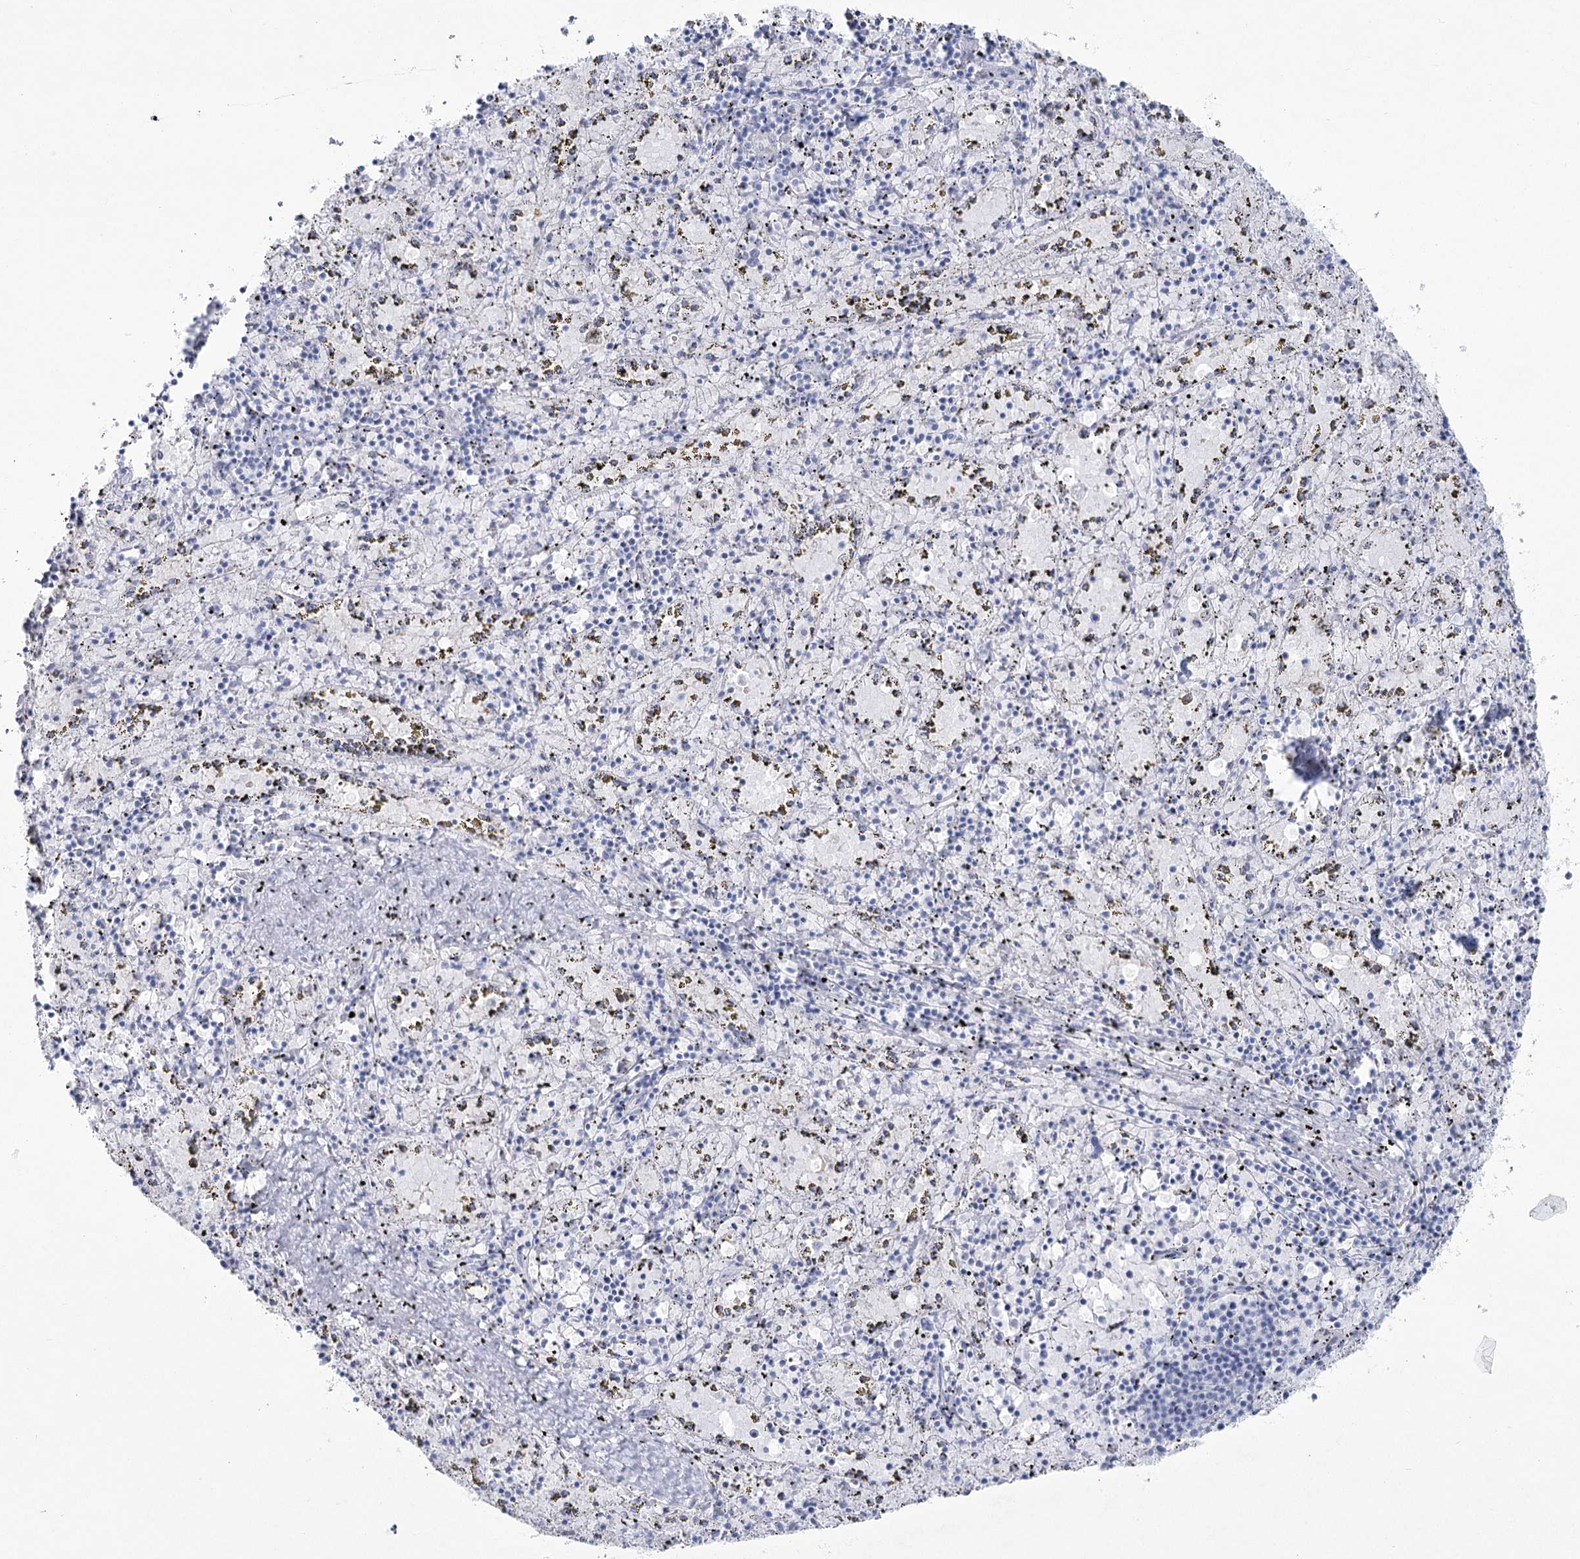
{"staining": {"intensity": "negative", "quantity": "none", "location": "none"}, "tissue": "spleen", "cell_type": "Cells in red pulp", "image_type": "normal", "snomed": [{"axis": "morphology", "description": "Normal tissue, NOS"}, {"axis": "topography", "description": "Spleen"}], "caption": "Protein analysis of normal spleen demonstrates no significant positivity in cells in red pulp.", "gene": "CCDC88A", "patient": {"sex": "male", "age": 11}}